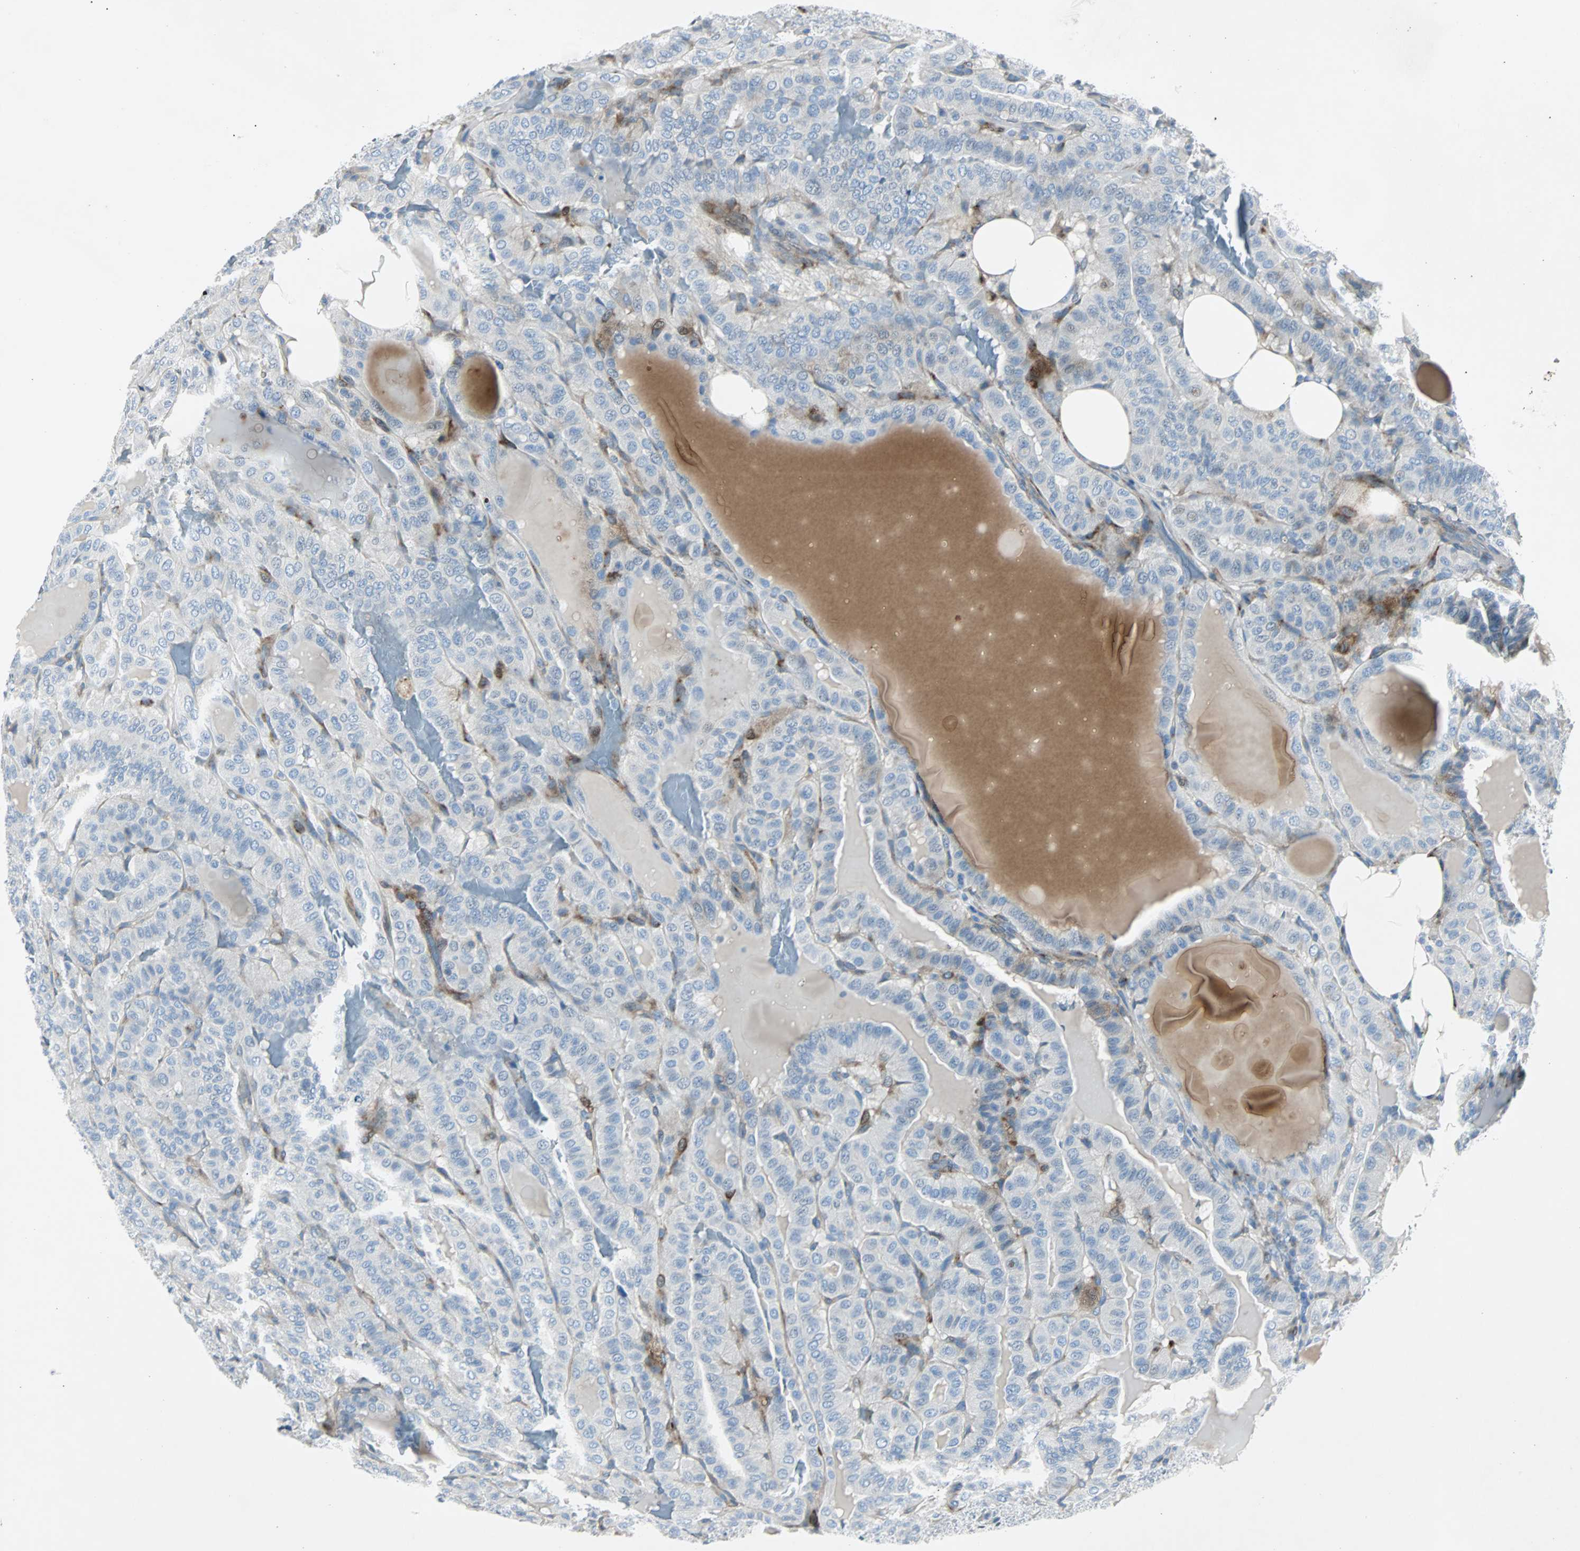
{"staining": {"intensity": "negative", "quantity": "none", "location": "none"}, "tissue": "thyroid cancer", "cell_type": "Tumor cells", "image_type": "cancer", "snomed": [{"axis": "morphology", "description": "Papillary adenocarcinoma, NOS"}, {"axis": "topography", "description": "Thyroid gland"}], "caption": "Thyroid cancer was stained to show a protein in brown. There is no significant staining in tumor cells.", "gene": "BBC3", "patient": {"sex": "male", "age": 77}}